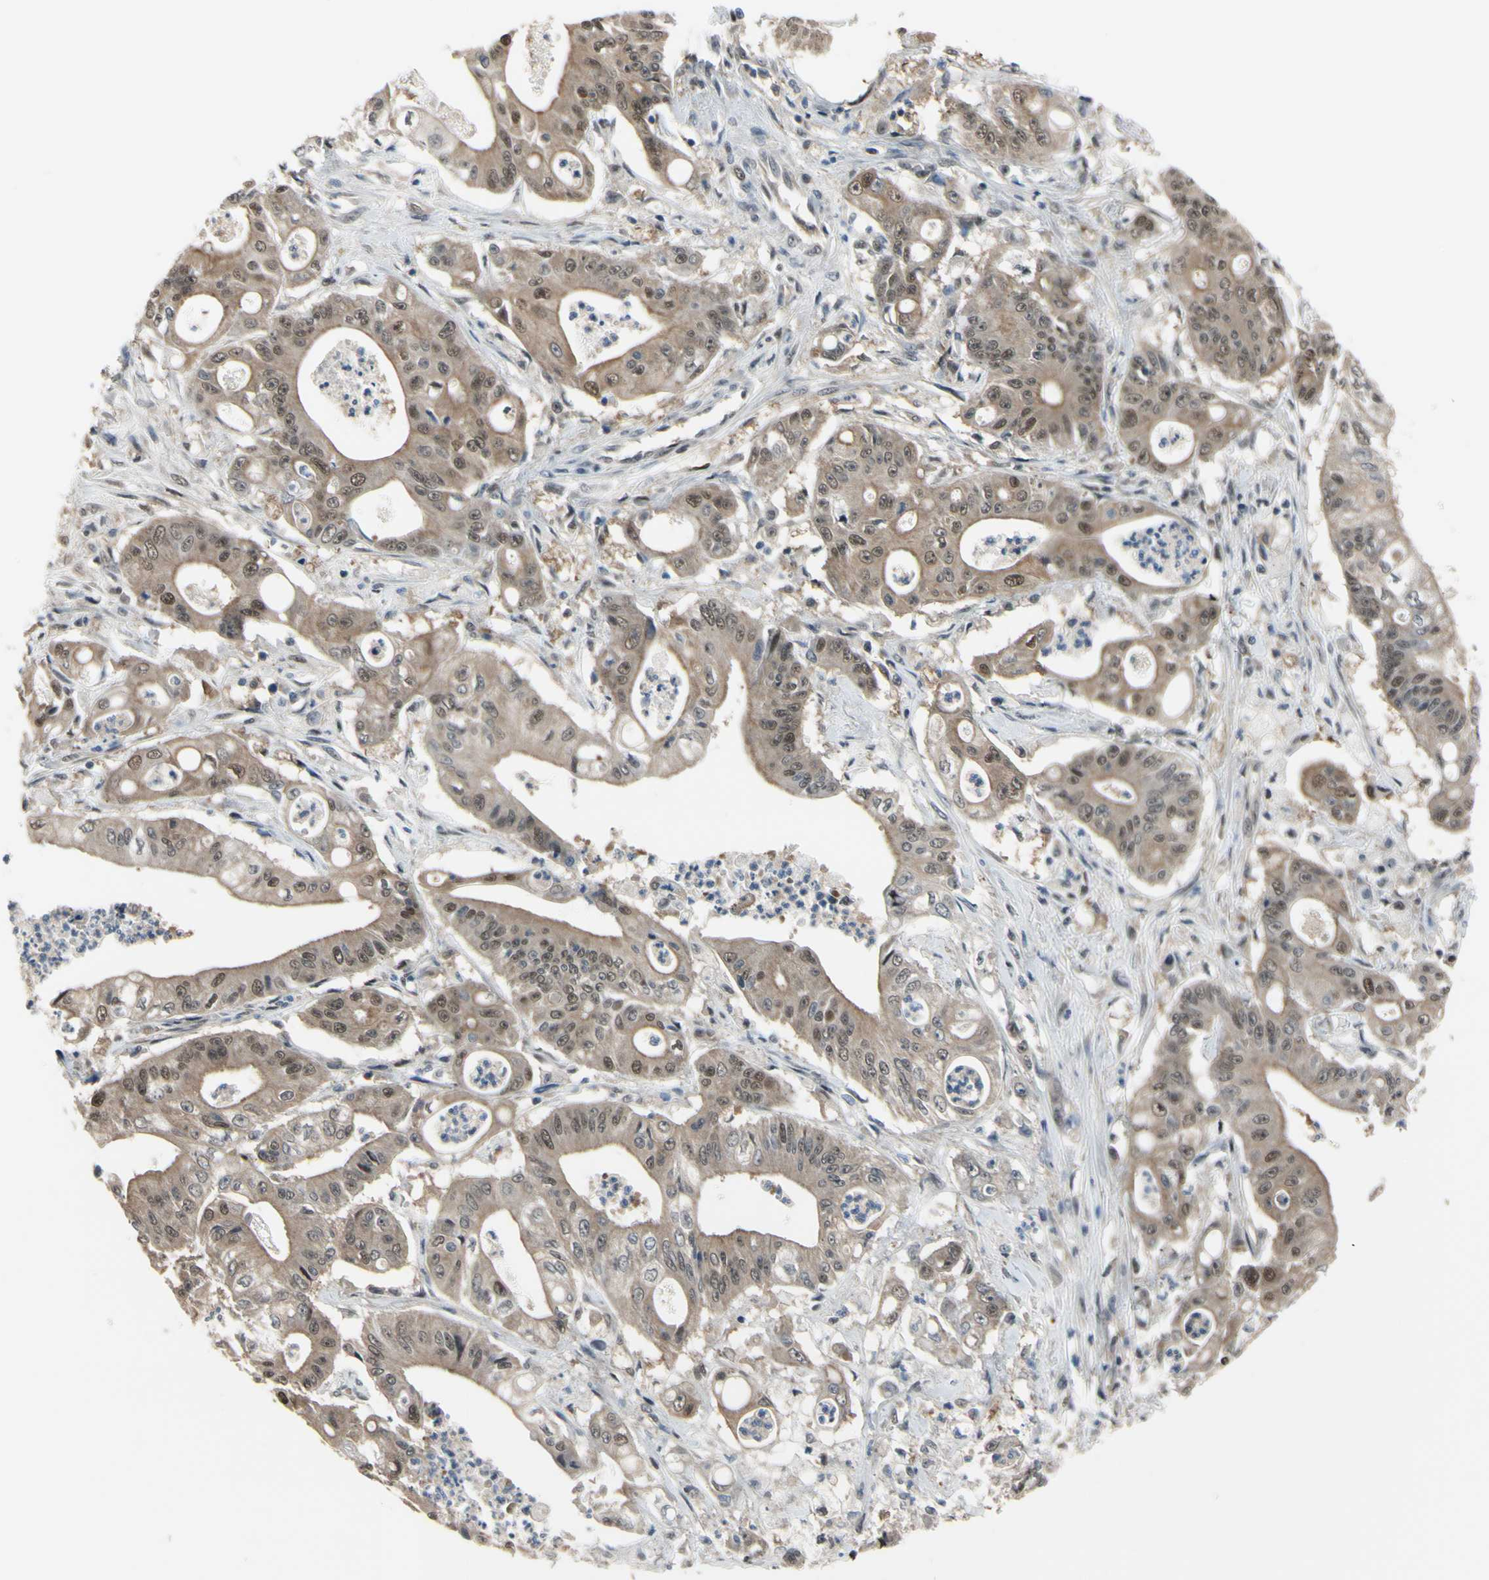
{"staining": {"intensity": "moderate", "quantity": ">75%", "location": "cytoplasmic/membranous,nuclear"}, "tissue": "pancreatic cancer", "cell_type": "Tumor cells", "image_type": "cancer", "snomed": [{"axis": "morphology", "description": "Normal tissue, NOS"}, {"axis": "topography", "description": "Lymph node"}], "caption": "Pancreatic cancer stained with a brown dye reveals moderate cytoplasmic/membranous and nuclear positive expression in approximately >75% of tumor cells.", "gene": "HSPA4", "patient": {"sex": "male", "age": 62}}